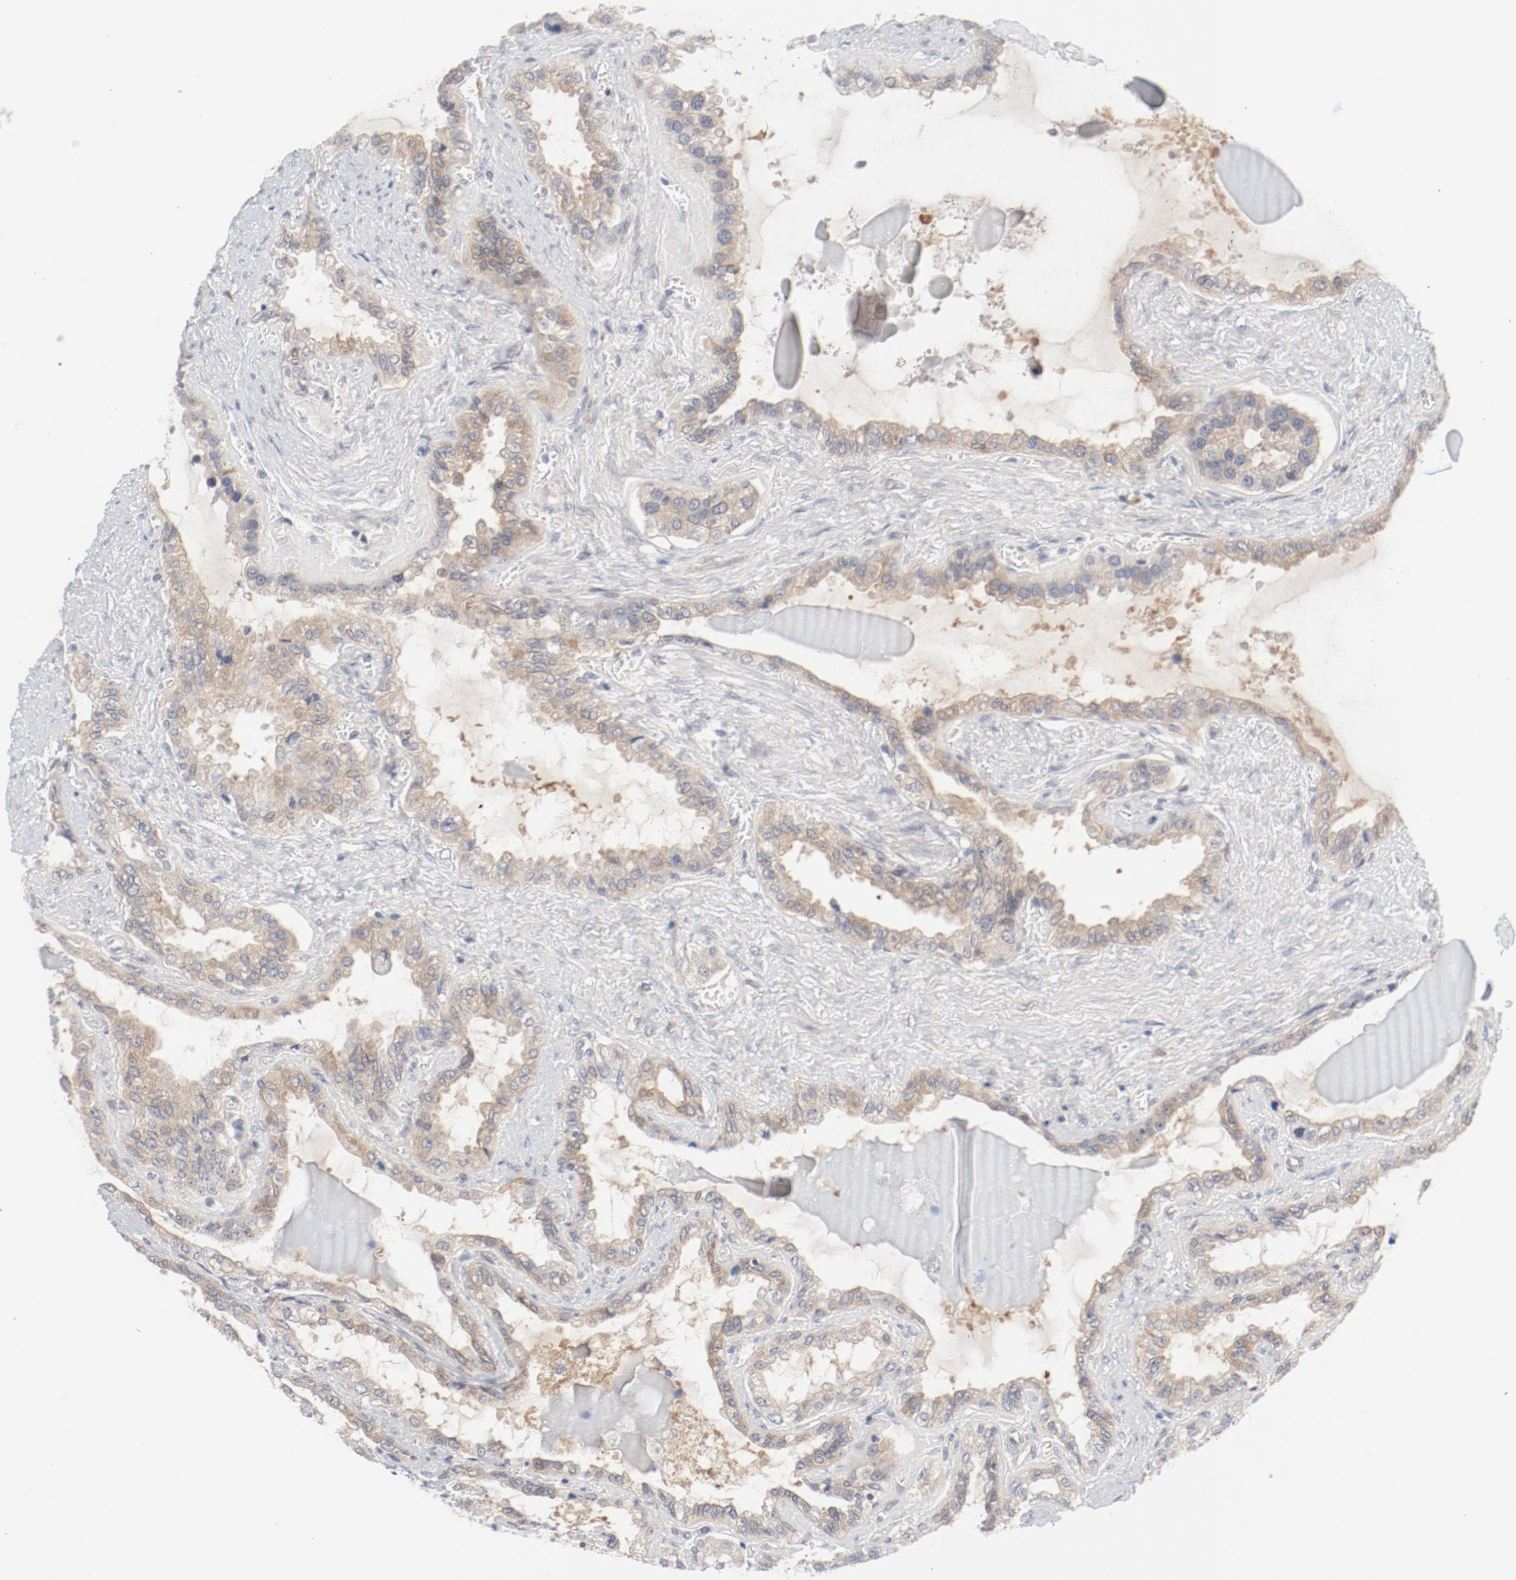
{"staining": {"intensity": "moderate", "quantity": ">75%", "location": "cytoplasmic/membranous"}, "tissue": "seminal vesicle", "cell_type": "Glandular cells", "image_type": "normal", "snomed": [{"axis": "morphology", "description": "Normal tissue, NOS"}, {"axis": "morphology", "description": "Inflammation, NOS"}, {"axis": "topography", "description": "Urinary bladder"}, {"axis": "topography", "description": "Prostate"}, {"axis": "topography", "description": "Seminal veicle"}], "caption": "DAB immunohistochemical staining of benign seminal vesicle exhibits moderate cytoplasmic/membranous protein staining in approximately >75% of glandular cells. Using DAB (brown) and hematoxylin (blue) stains, captured at high magnification using brightfield microscopy.", "gene": "BAD", "patient": {"sex": "male", "age": 82}}